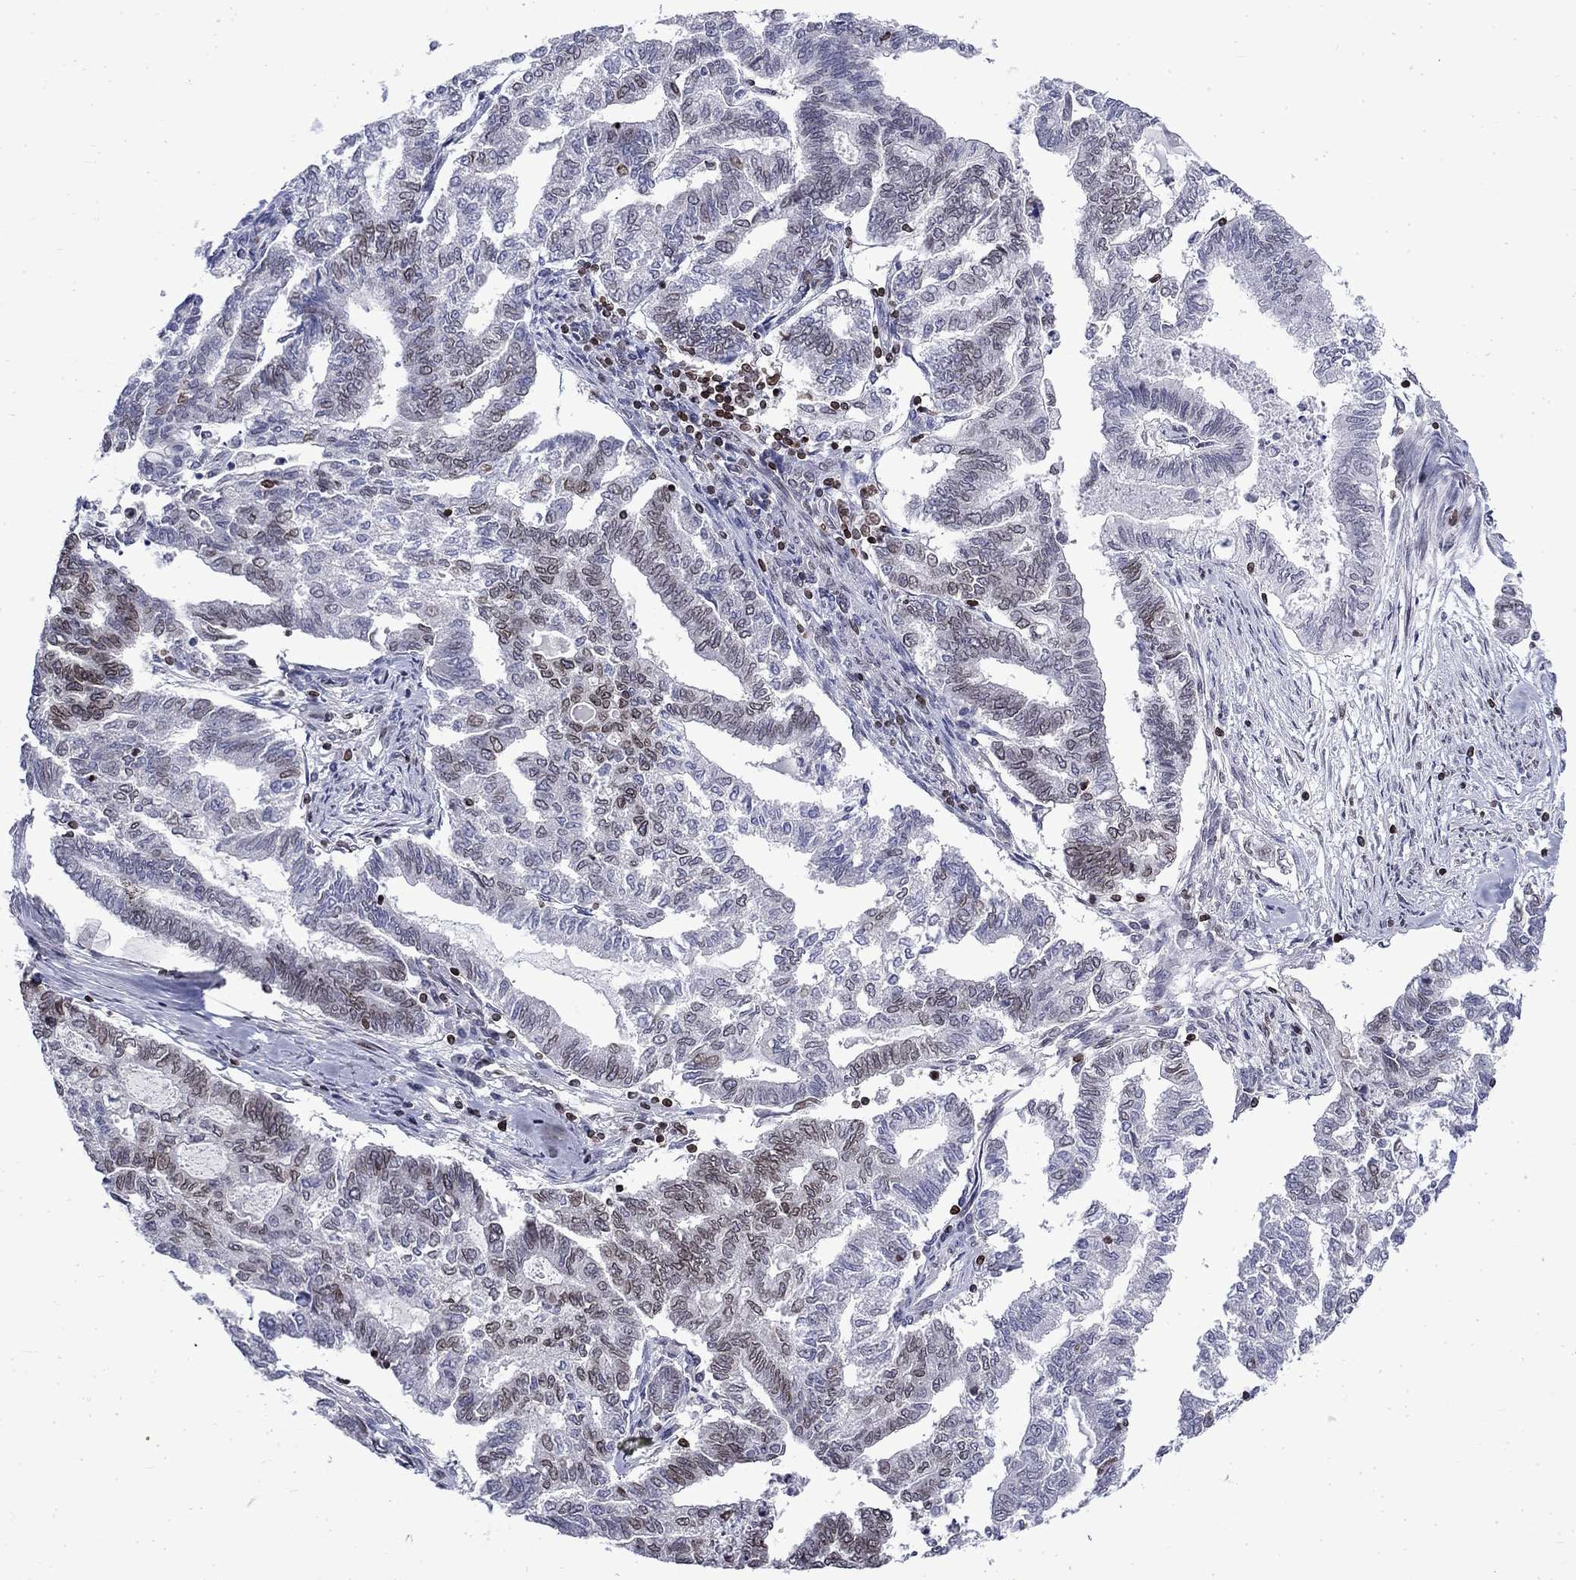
{"staining": {"intensity": "weak", "quantity": "<25%", "location": "cytoplasmic/membranous,nuclear"}, "tissue": "endometrial cancer", "cell_type": "Tumor cells", "image_type": "cancer", "snomed": [{"axis": "morphology", "description": "Adenocarcinoma, NOS"}, {"axis": "topography", "description": "Endometrium"}], "caption": "Immunohistochemistry (IHC) histopathology image of neoplastic tissue: endometrial adenocarcinoma stained with DAB shows no significant protein staining in tumor cells.", "gene": "SLA", "patient": {"sex": "female", "age": 79}}